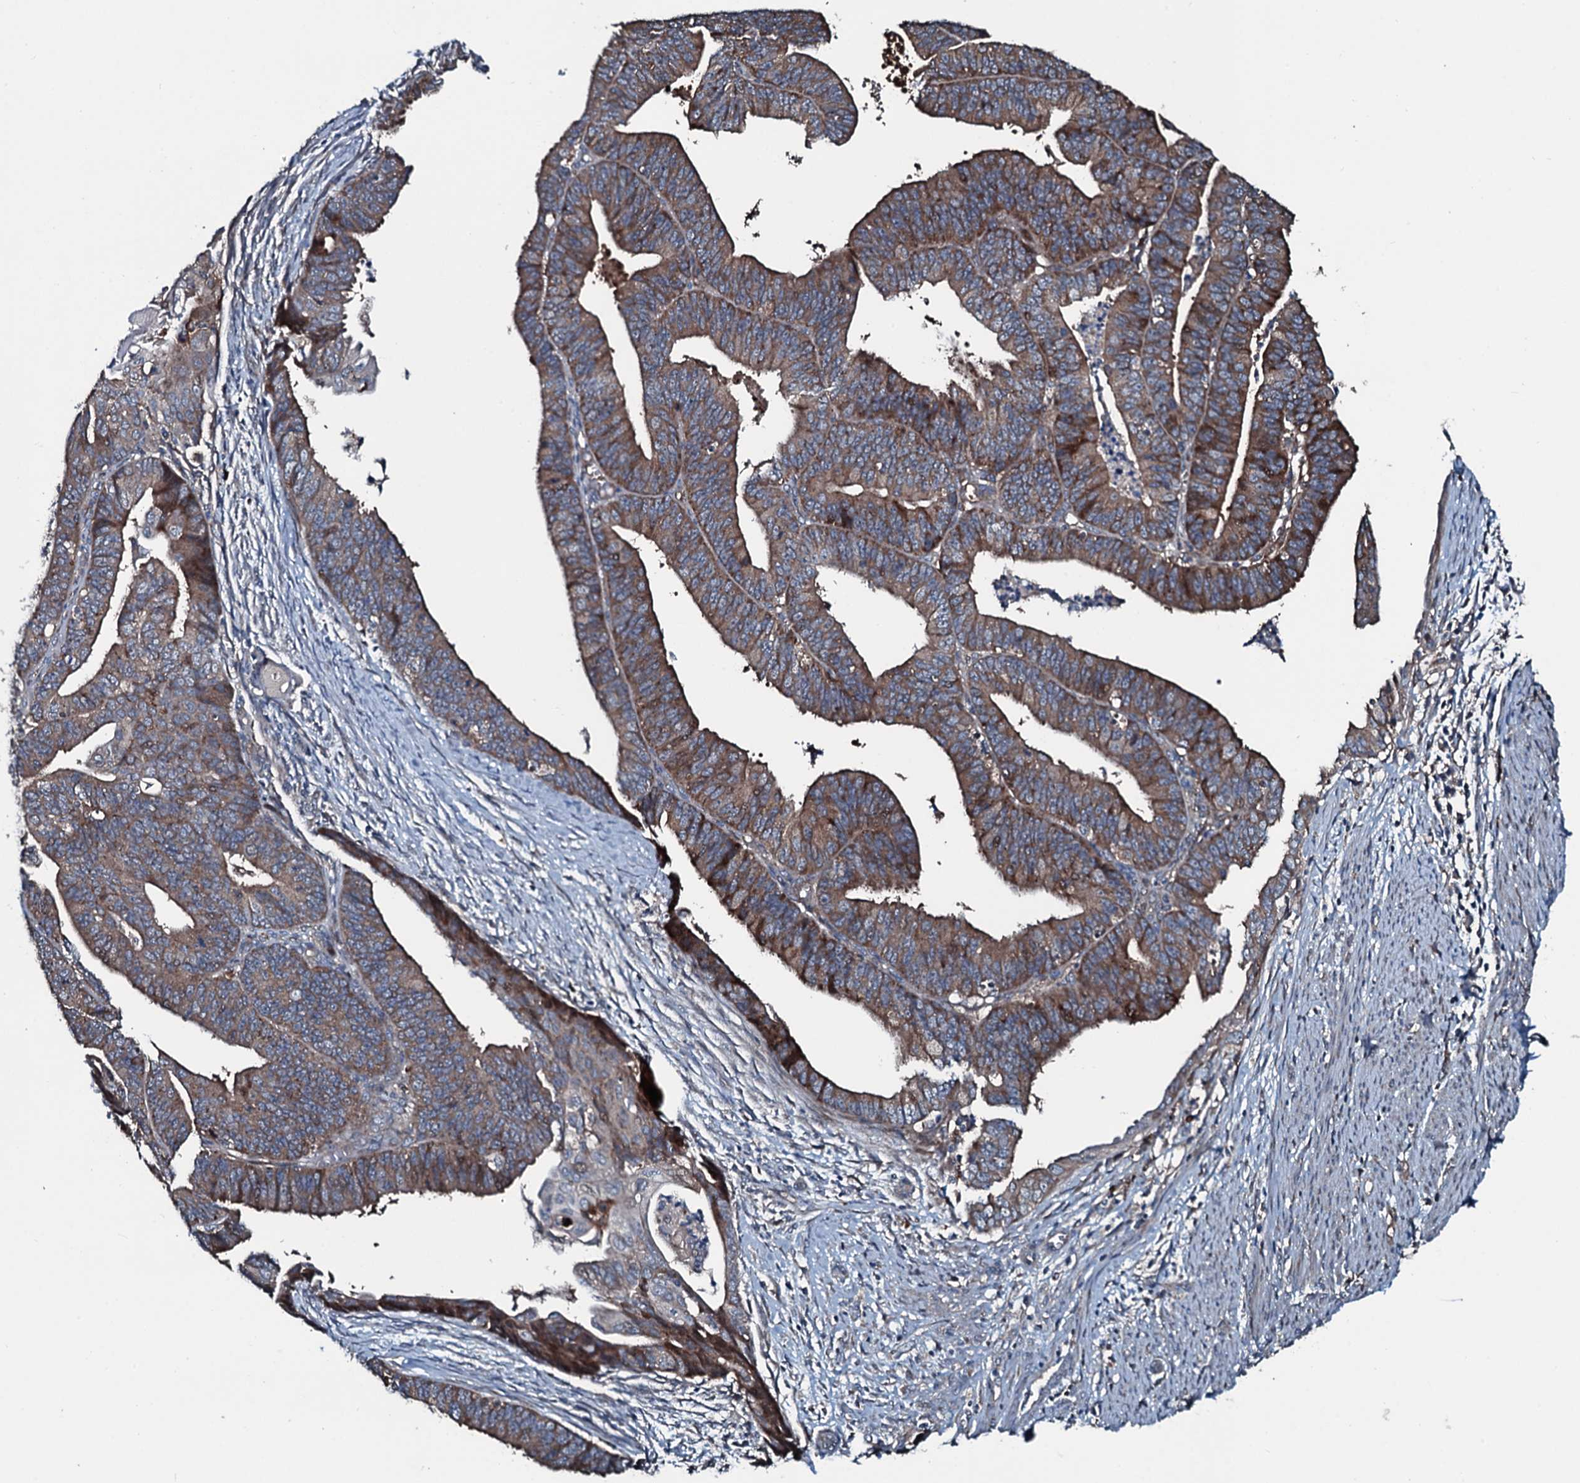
{"staining": {"intensity": "moderate", "quantity": "25%-75%", "location": "cytoplasmic/membranous"}, "tissue": "endometrial cancer", "cell_type": "Tumor cells", "image_type": "cancer", "snomed": [{"axis": "morphology", "description": "Adenocarcinoma, NOS"}, {"axis": "topography", "description": "Endometrium"}], "caption": "Immunohistochemistry image of adenocarcinoma (endometrial) stained for a protein (brown), which shows medium levels of moderate cytoplasmic/membranous expression in about 25%-75% of tumor cells.", "gene": "AARS1", "patient": {"sex": "female", "age": 73}}